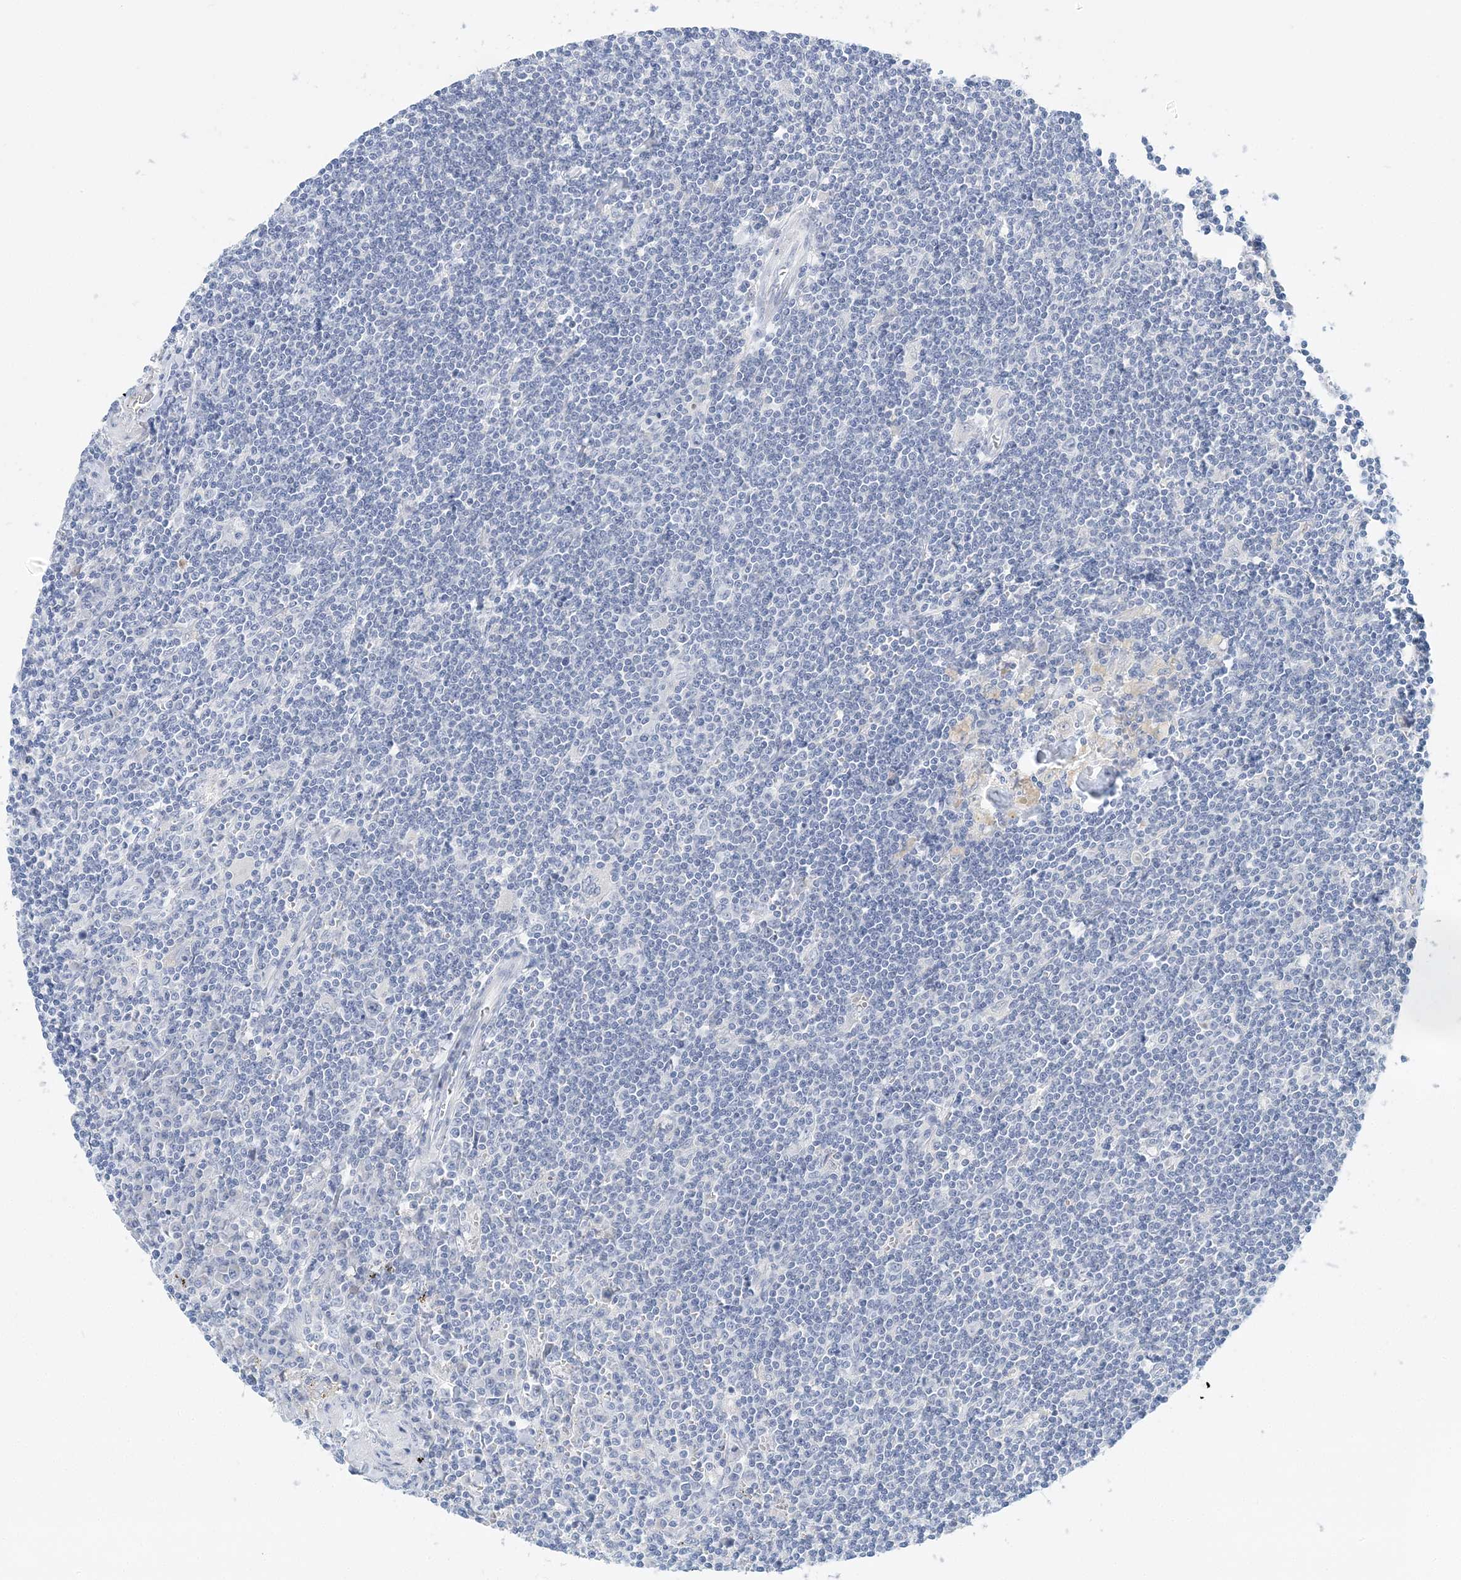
{"staining": {"intensity": "negative", "quantity": "none", "location": "none"}, "tissue": "lymphoma", "cell_type": "Tumor cells", "image_type": "cancer", "snomed": [{"axis": "morphology", "description": "Malignant lymphoma, non-Hodgkin's type, Low grade"}, {"axis": "topography", "description": "Spleen"}], "caption": "Lymphoma stained for a protein using immunohistochemistry displays no staining tumor cells.", "gene": "LRRIQ4", "patient": {"sex": "male", "age": 76}}